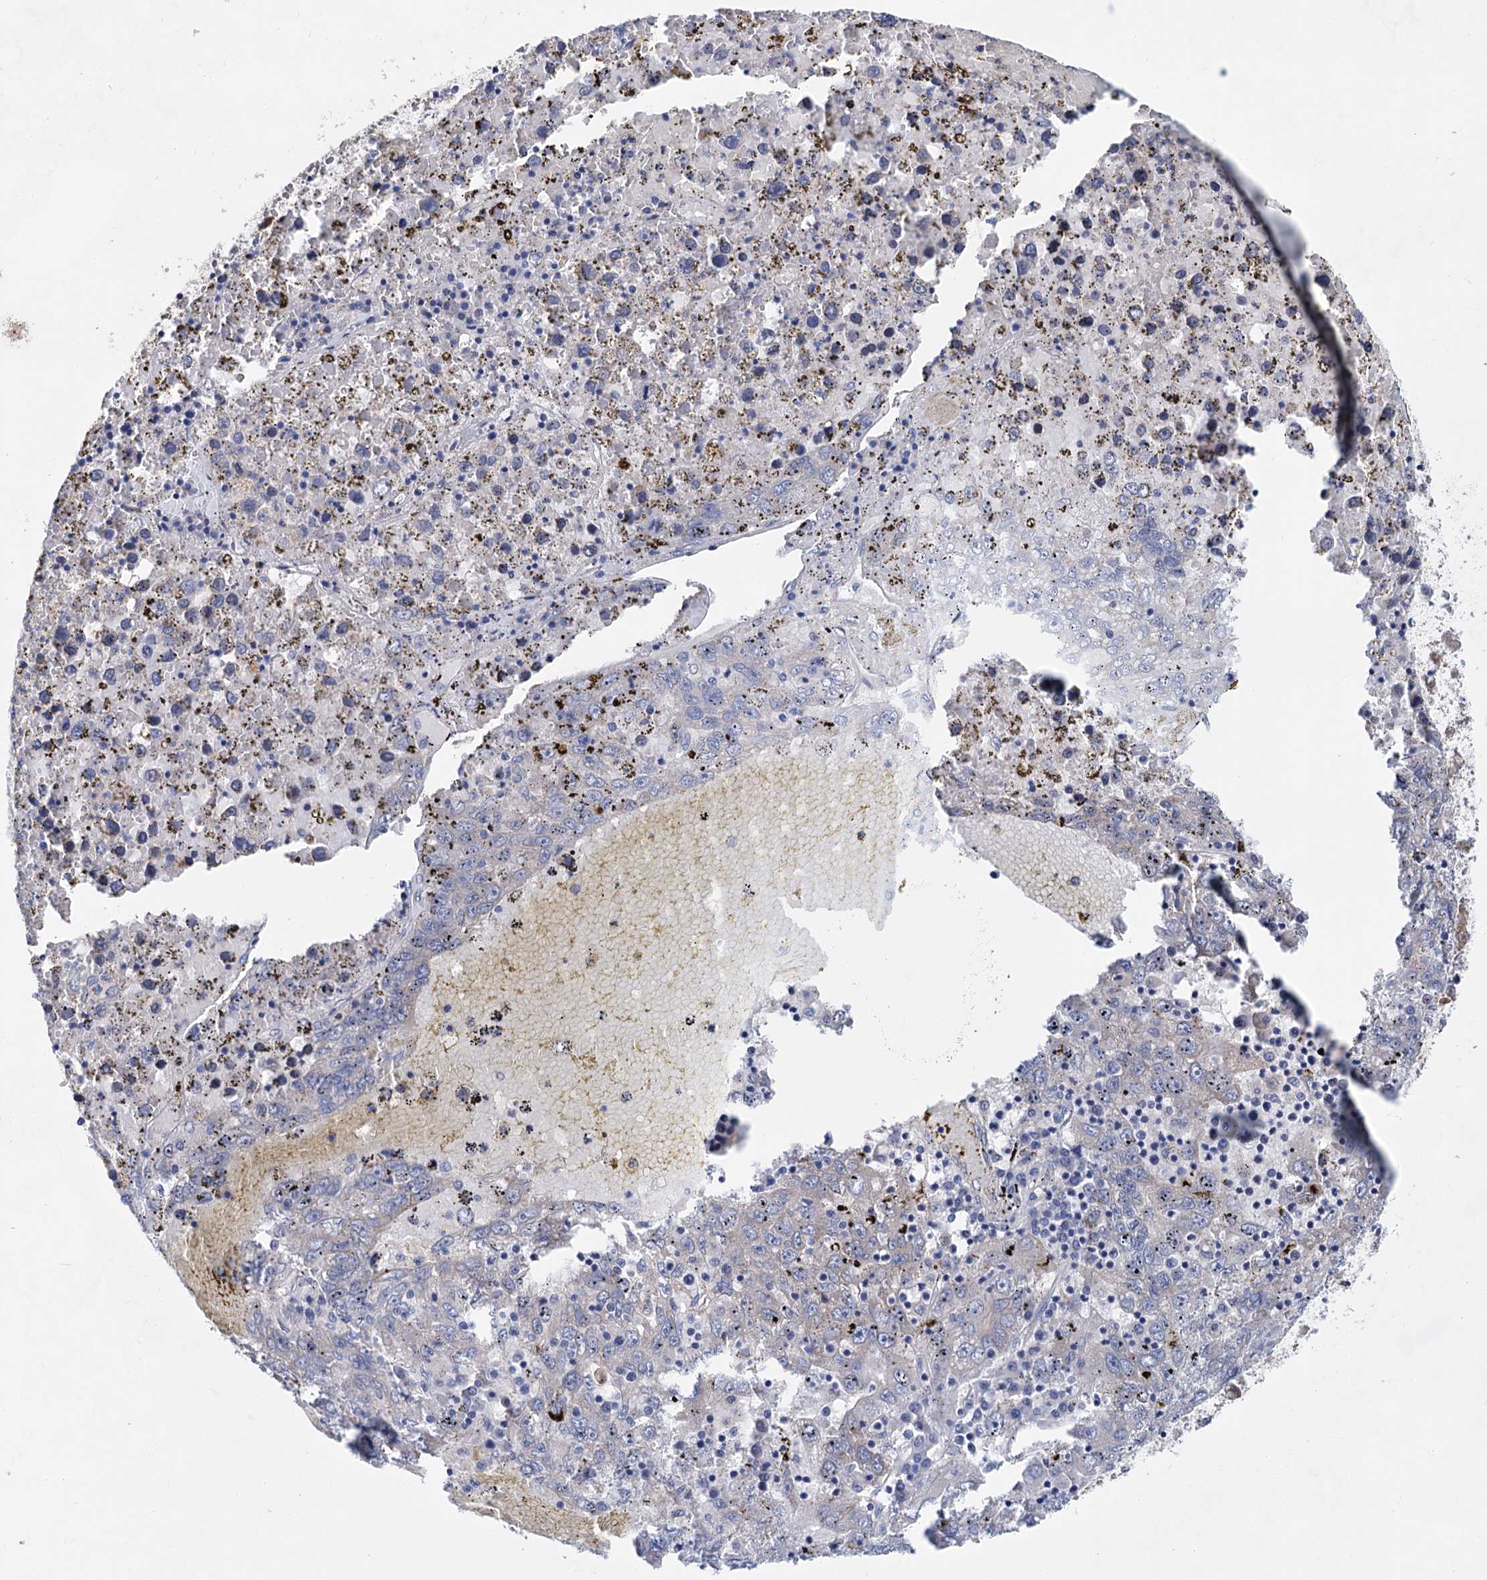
{"staining": {"intensity": "negative", "quantity": "none", "location": "none"}, "tissue": "liver cancer", "cell_type": "Tumor cells", "image_type": "cancer", "snomed": [{"axis": "morphology", "description": "Carcinoma, Hepatocellular, NOS"}, {"axis": "topography", "description": "Liver"}], "caption": "Tumor cells are negative for protein expression in human liver cancer. (Stains: DAB immunohistochemistry with hematoxylin counter stain, Microscopy: brightfield microscopy at high magnification).", "gene": "MORN3", "patient": {"sex": "male", "age": 49}}